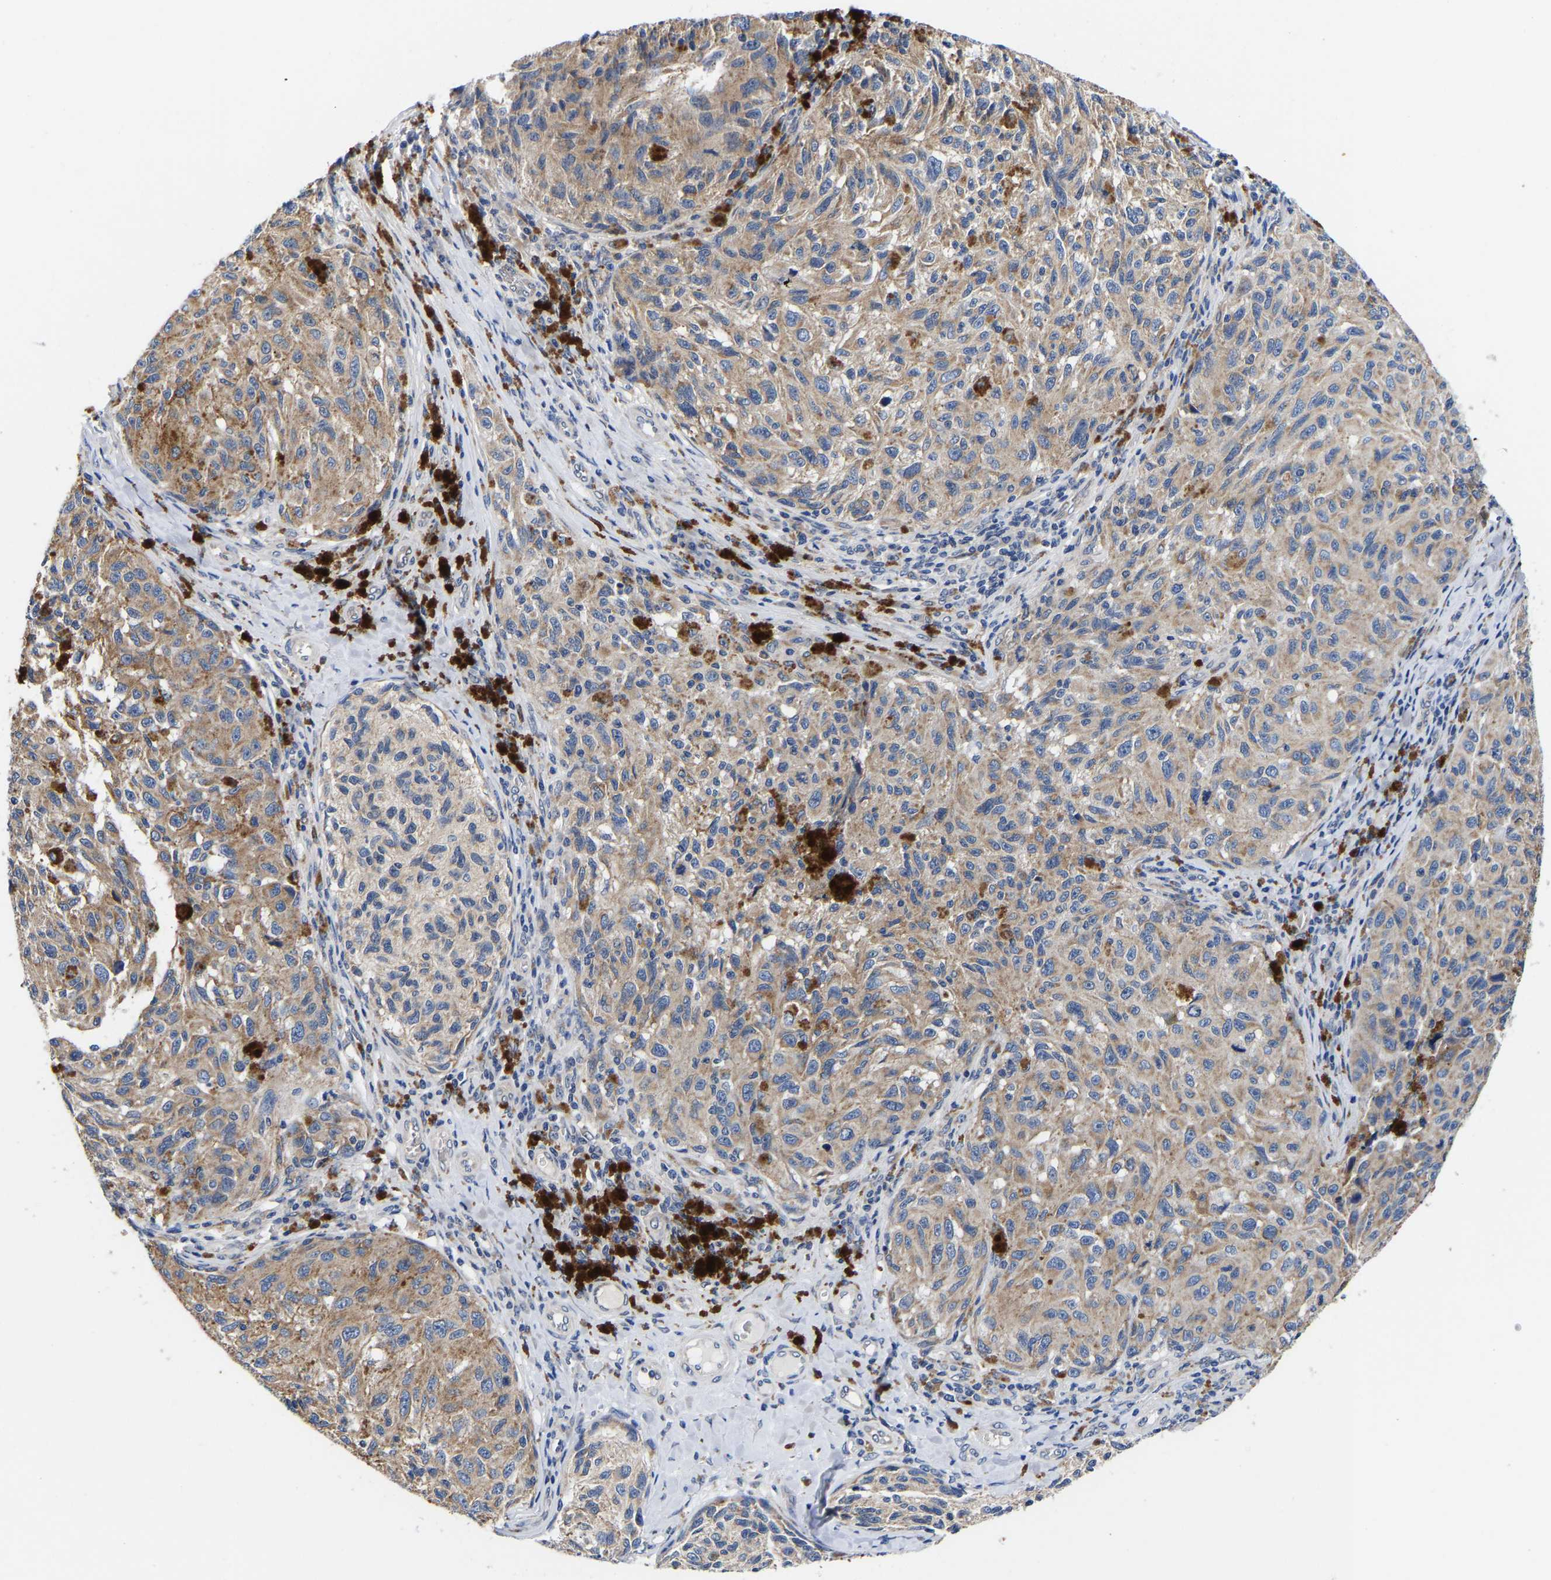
{"staining": {"intensity": "weak", "quantity": ">75%", "location": "cytoplasmic/membranous"}, "tissue": "melanoma", "cell_type": "Tumor cells", "image_type": "cancer", "snomed": [{"axis": "morphology", "description": "Malignant melanoma, NOS"}, {"axis": "topography", "description": "Skin"}], "caption": "Tumor cells reveal low levels of weak cytoplasmic/membranous staining in approximately >75% of cells in malignant melanoma.", "gene": "RINT1", "patient": {"sex": "female", "age": 73}}